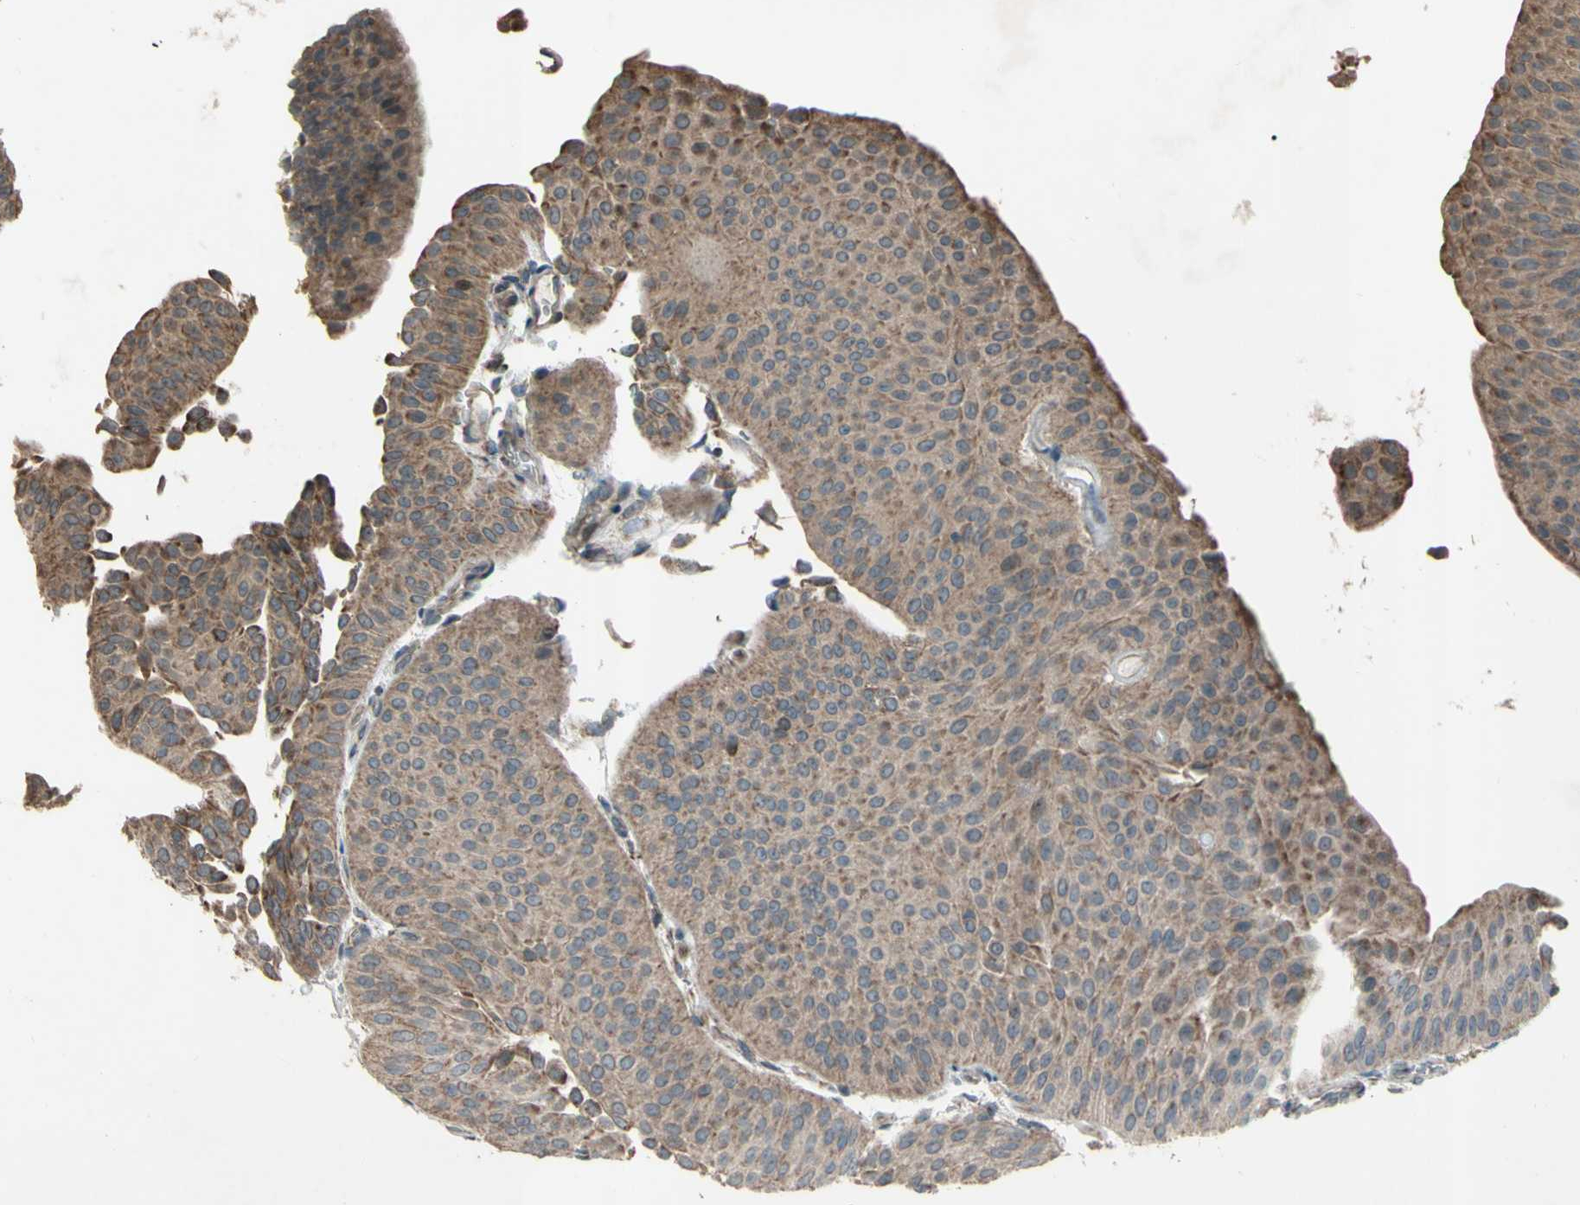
{"staining": {"intensity": "moderate", "quantity": ">75%", "location": "cytoplasmic/membranous"}, "tissue": "urothelial cancer", "cell_type": "Tumor cells", "image_type": "cancer", "snomed": [{"axis": "morphology", "description": "Urothelial carcinoma, Low grade"}, {"axis": "topography", "description": "Urinary bladder"}], "caption": "Low-grade urothelial carcinoma stained with DAB immunohistochemistry (IHC) shows medium levels of moderate cytoplasmic/membranous positivity in about >75% of tumor cells.", "gene": "ACOT8", "patient": {"sex": "female", "age": 60}}